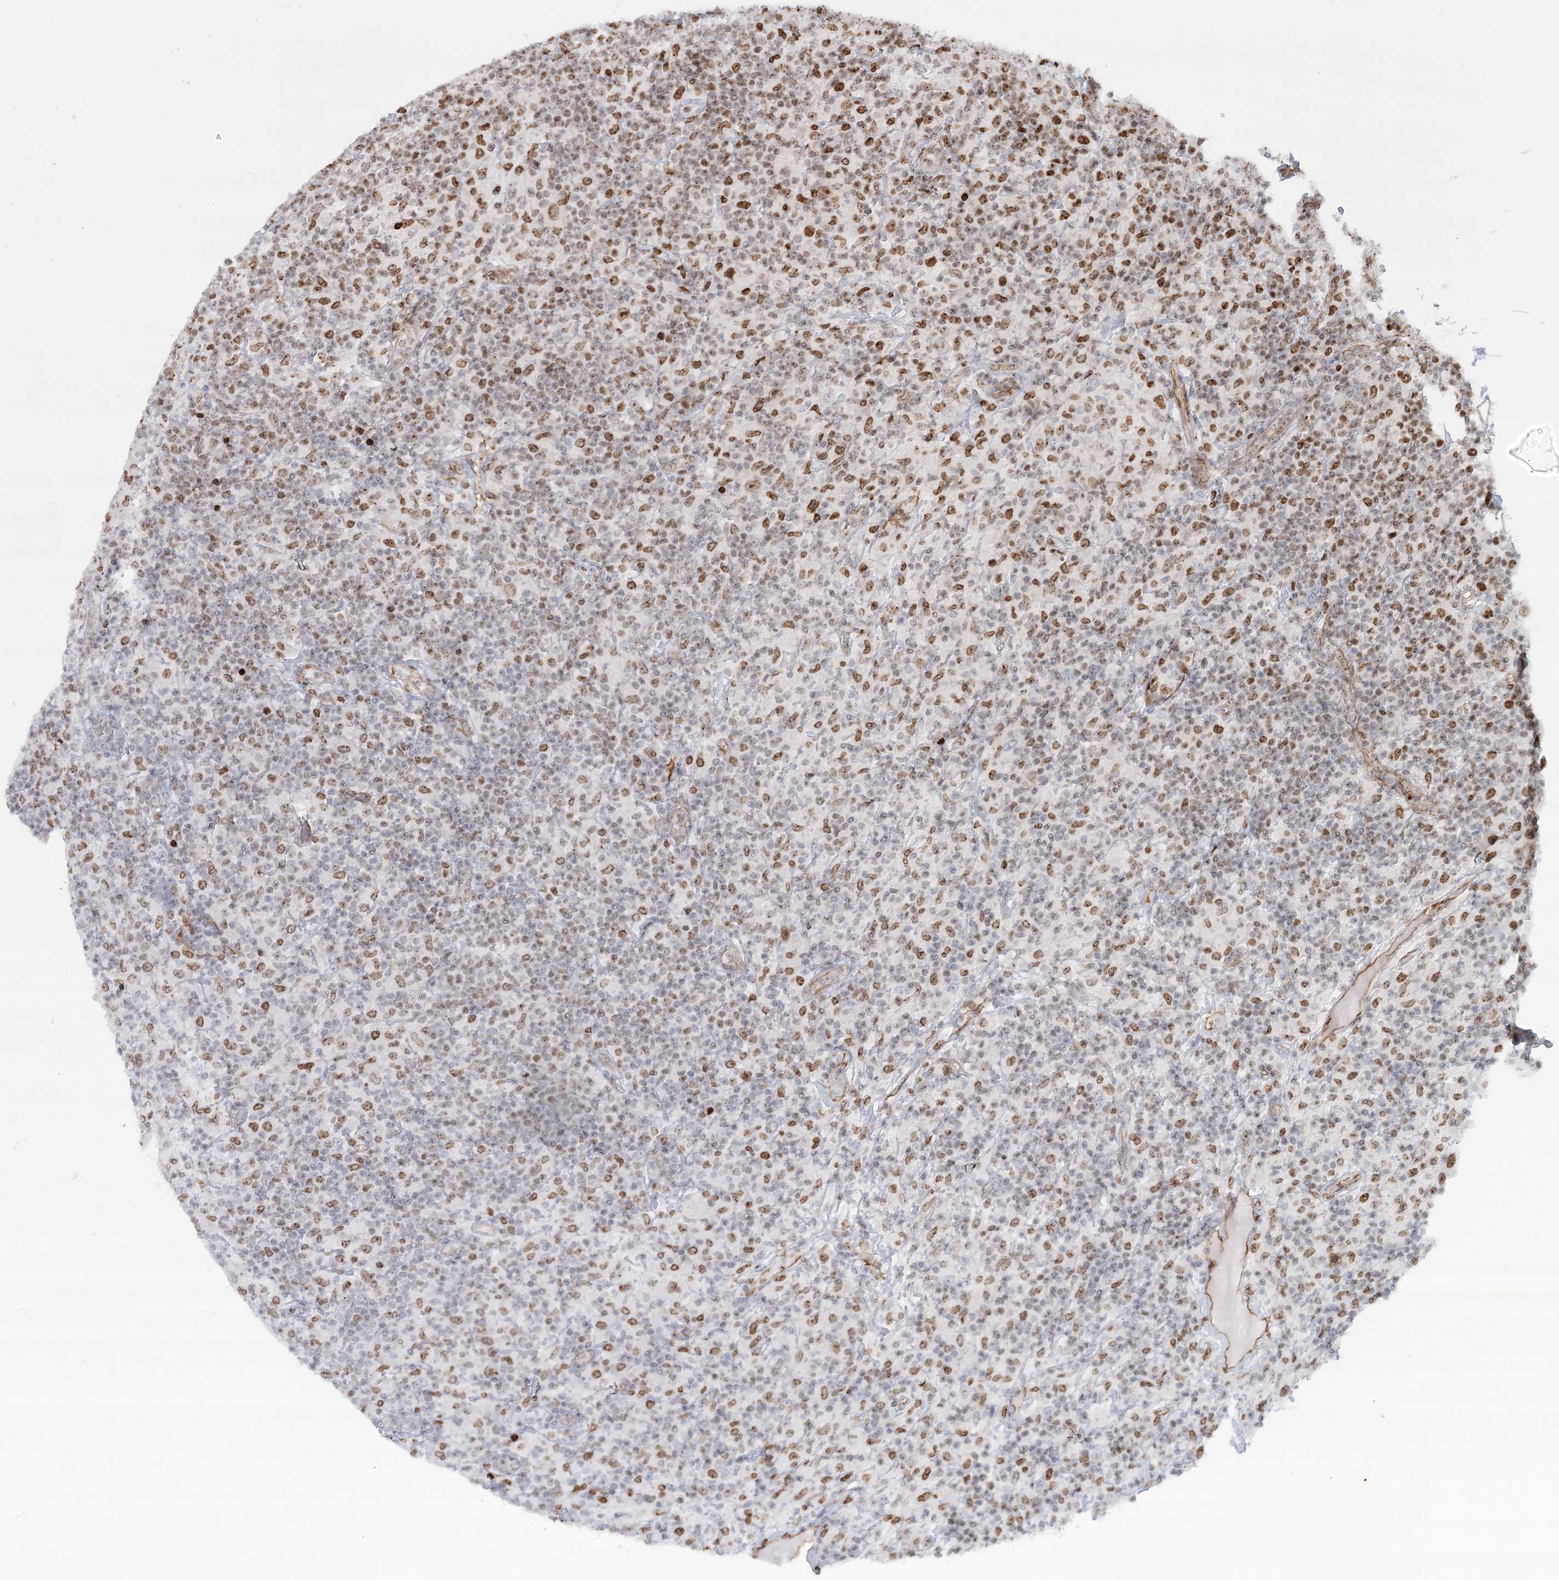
{"staining": {"intensity": "moderate", "quantity": ">75%", "location": "nuclear"}, "tissue": "lymphoma", "cell_type": "Tumor cells", "image_type": "cancer", "snomed": [{"axis": "morphology", "description": "Hodgkin's disease, NOS"}, {"axis": "topography", "description": "Lymph node"}], "caption": "A photomicrograph of lymphoma stained for a protein shows moderate nuclear brown staining in tumor cells. (Brightfield microscopy of DAB IHC at high magnification).", "gene": "ZFYVE28", "patient": {"sex": "male", "age": 70}}